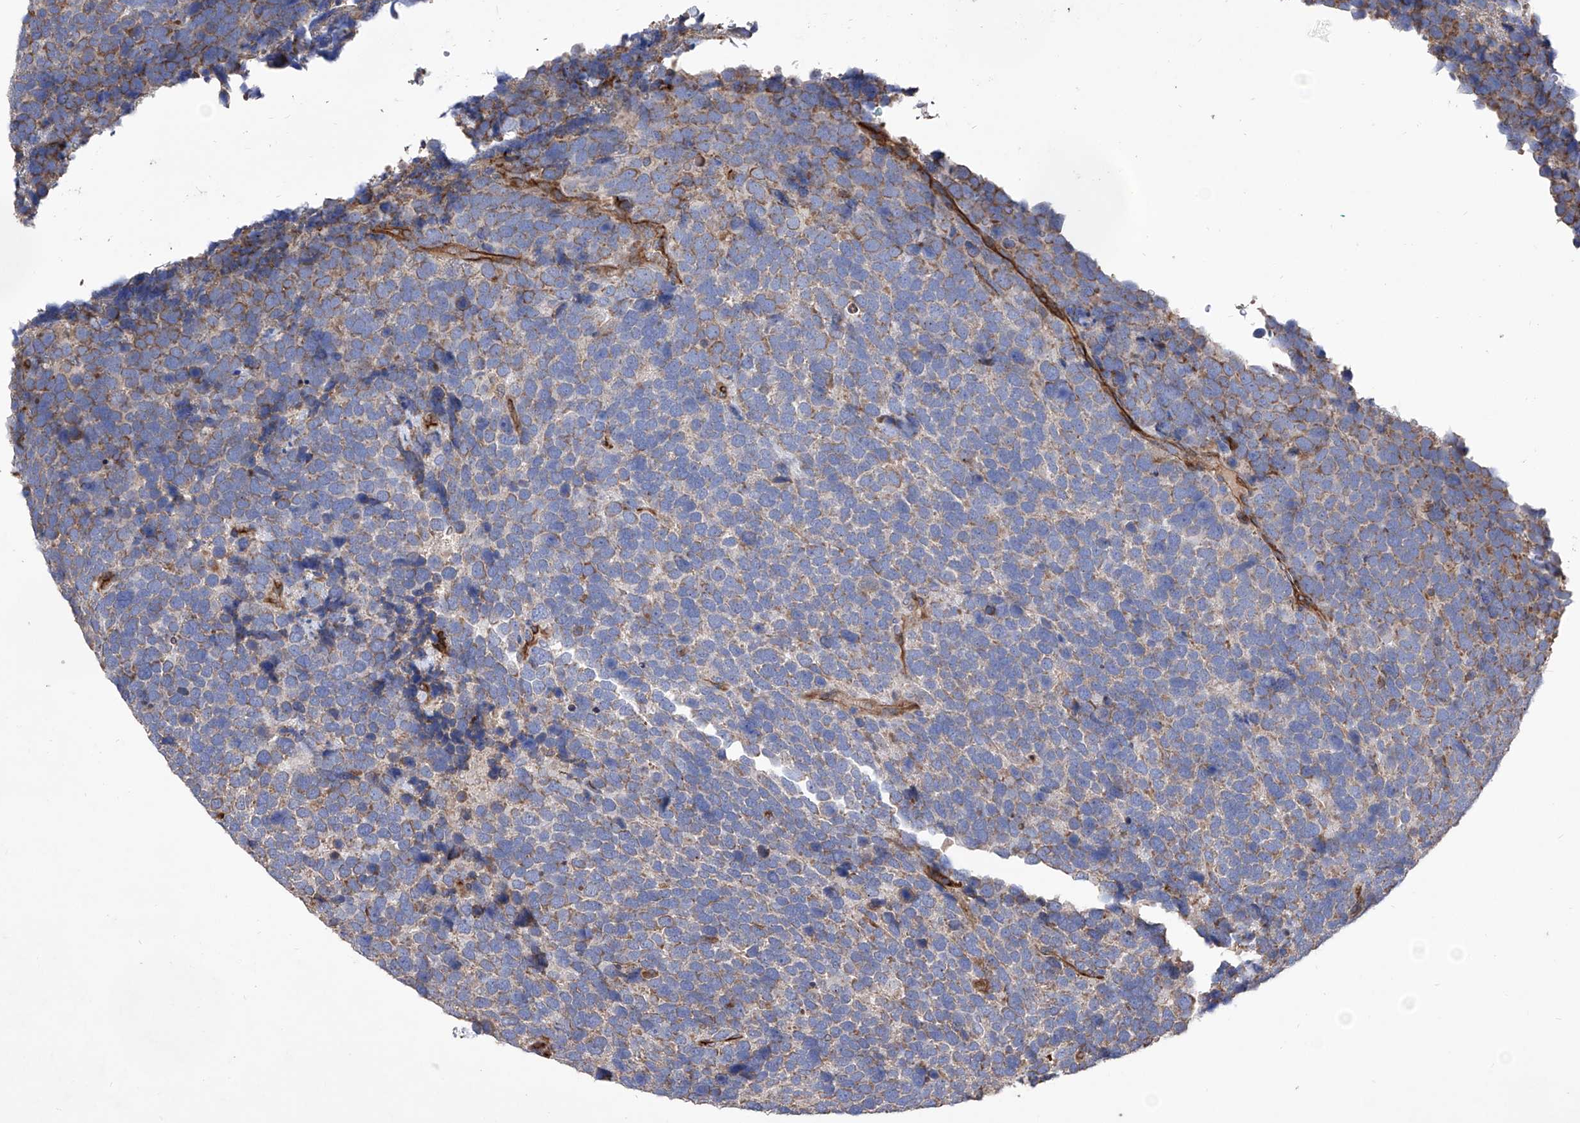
{"staining": {"intensity": "moderate", "quantity": ">75%", "location": "cytoplasmic/membranous"}, "tissue": "urothelial cancer", "cell_type": "Tumor cells", "image_type": "cancer", "snomed": [{"axis": "morphology", "description": "Urothelial carcinoma, High grade"}, {"axis": "topography", "description": "Urinary bladder"}], "caption": "This photomicrograph shows immunohistochemistry staining of human urothelial cancer, with medium moderate cytoplasmic/membranous staining in approximately >75% of tumor cells.", "gene": "INPP5B", "patient": {"sex": "female", "age": 82}}